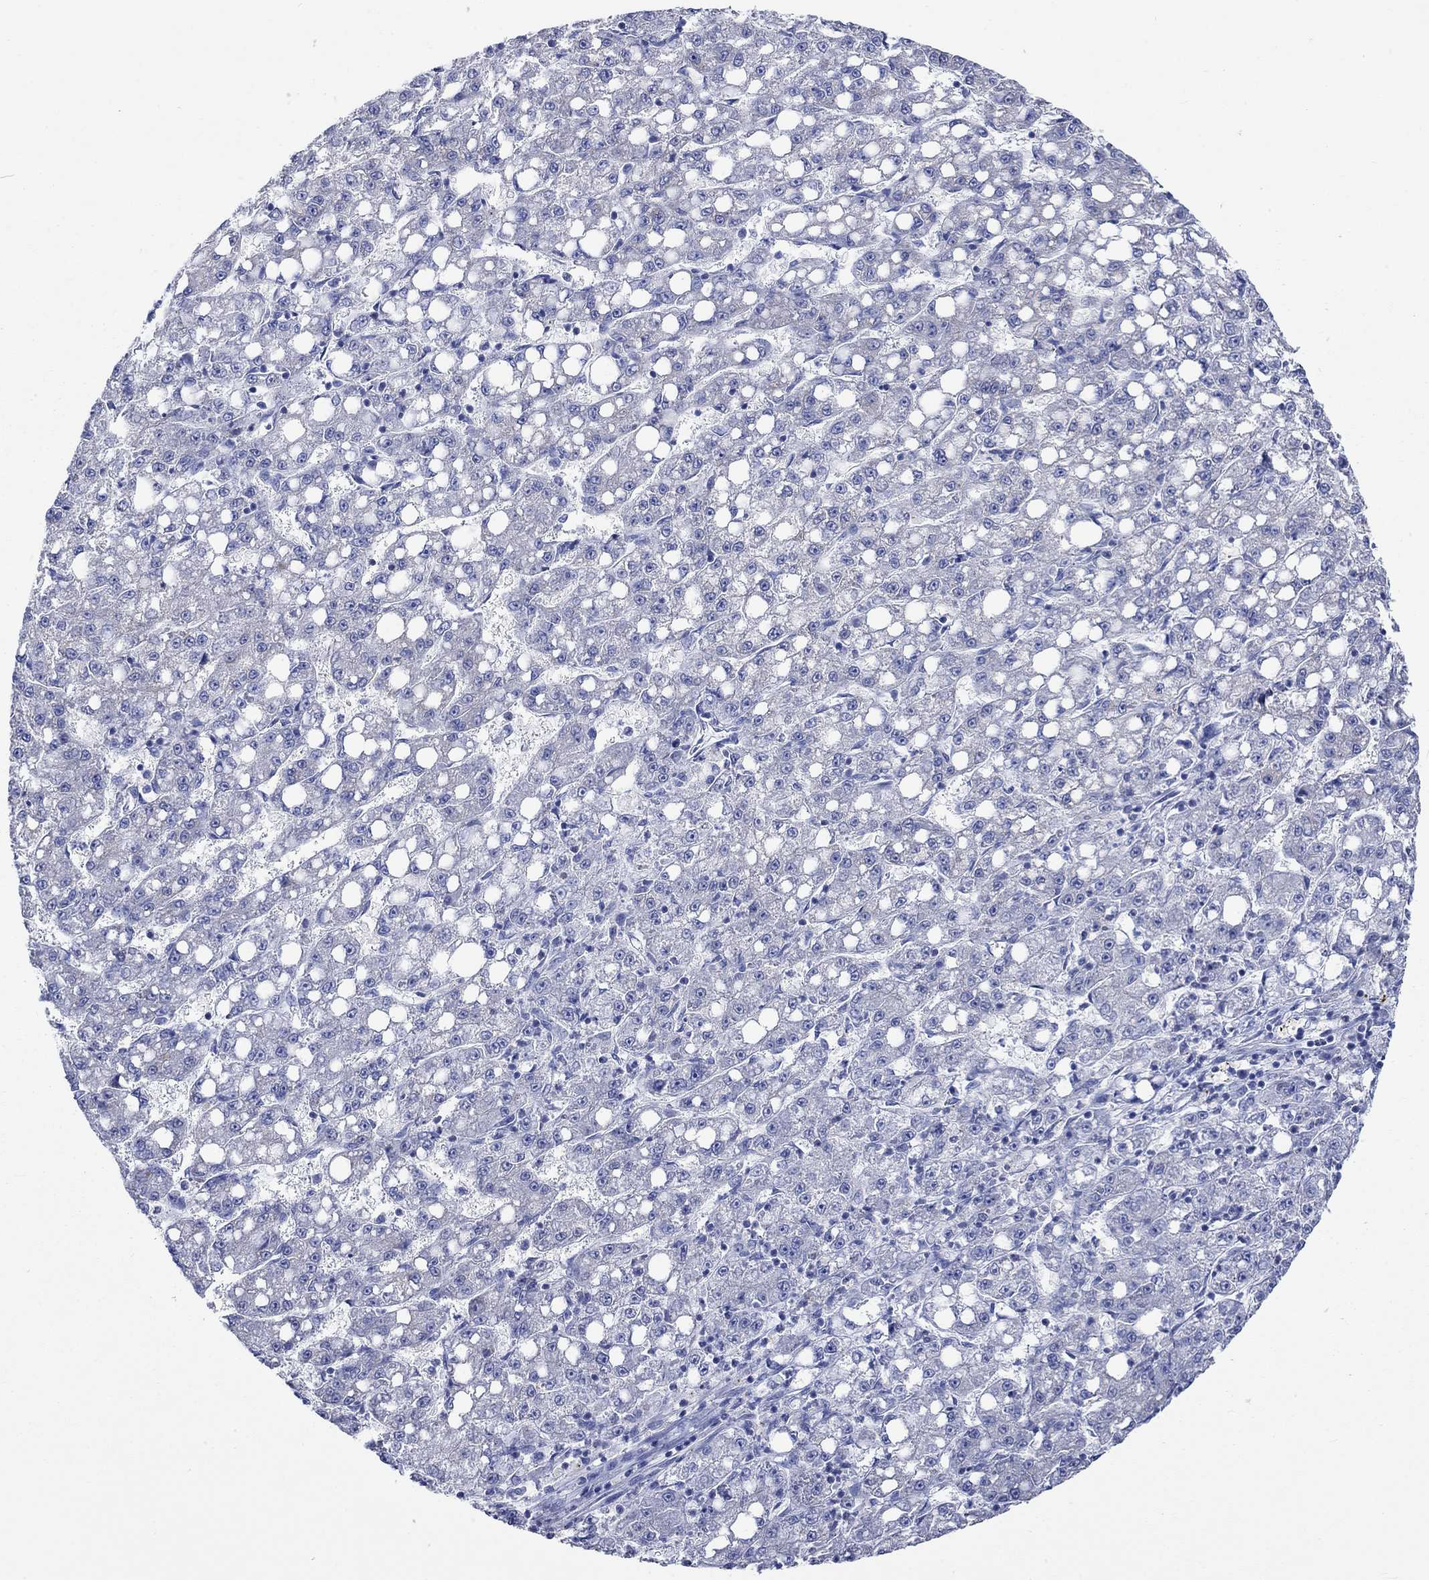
{"staining": {"intensity": "negative", "quantity": "none", "location": "none"}, "tissue": "liver cancer", "cell_type": "Tumor cells", "image_type": "cancer", "snomed": [{"axis": "morphology", "description": "Carcinoma, Hepatocellular, NOS"}, {"axis": "topography", "description": "Liver"}], "caption": "Hepatocellular carcinoma (liver) was stained to show a protein in brown. There is no significant positivity in tumor cells. (DAB (3,3'-diaminobenzidine) immunohistochemistry with hematoxylin counter stain).", "gene": "CPLX2", "patient": {"sex": "female", "age": 65}}